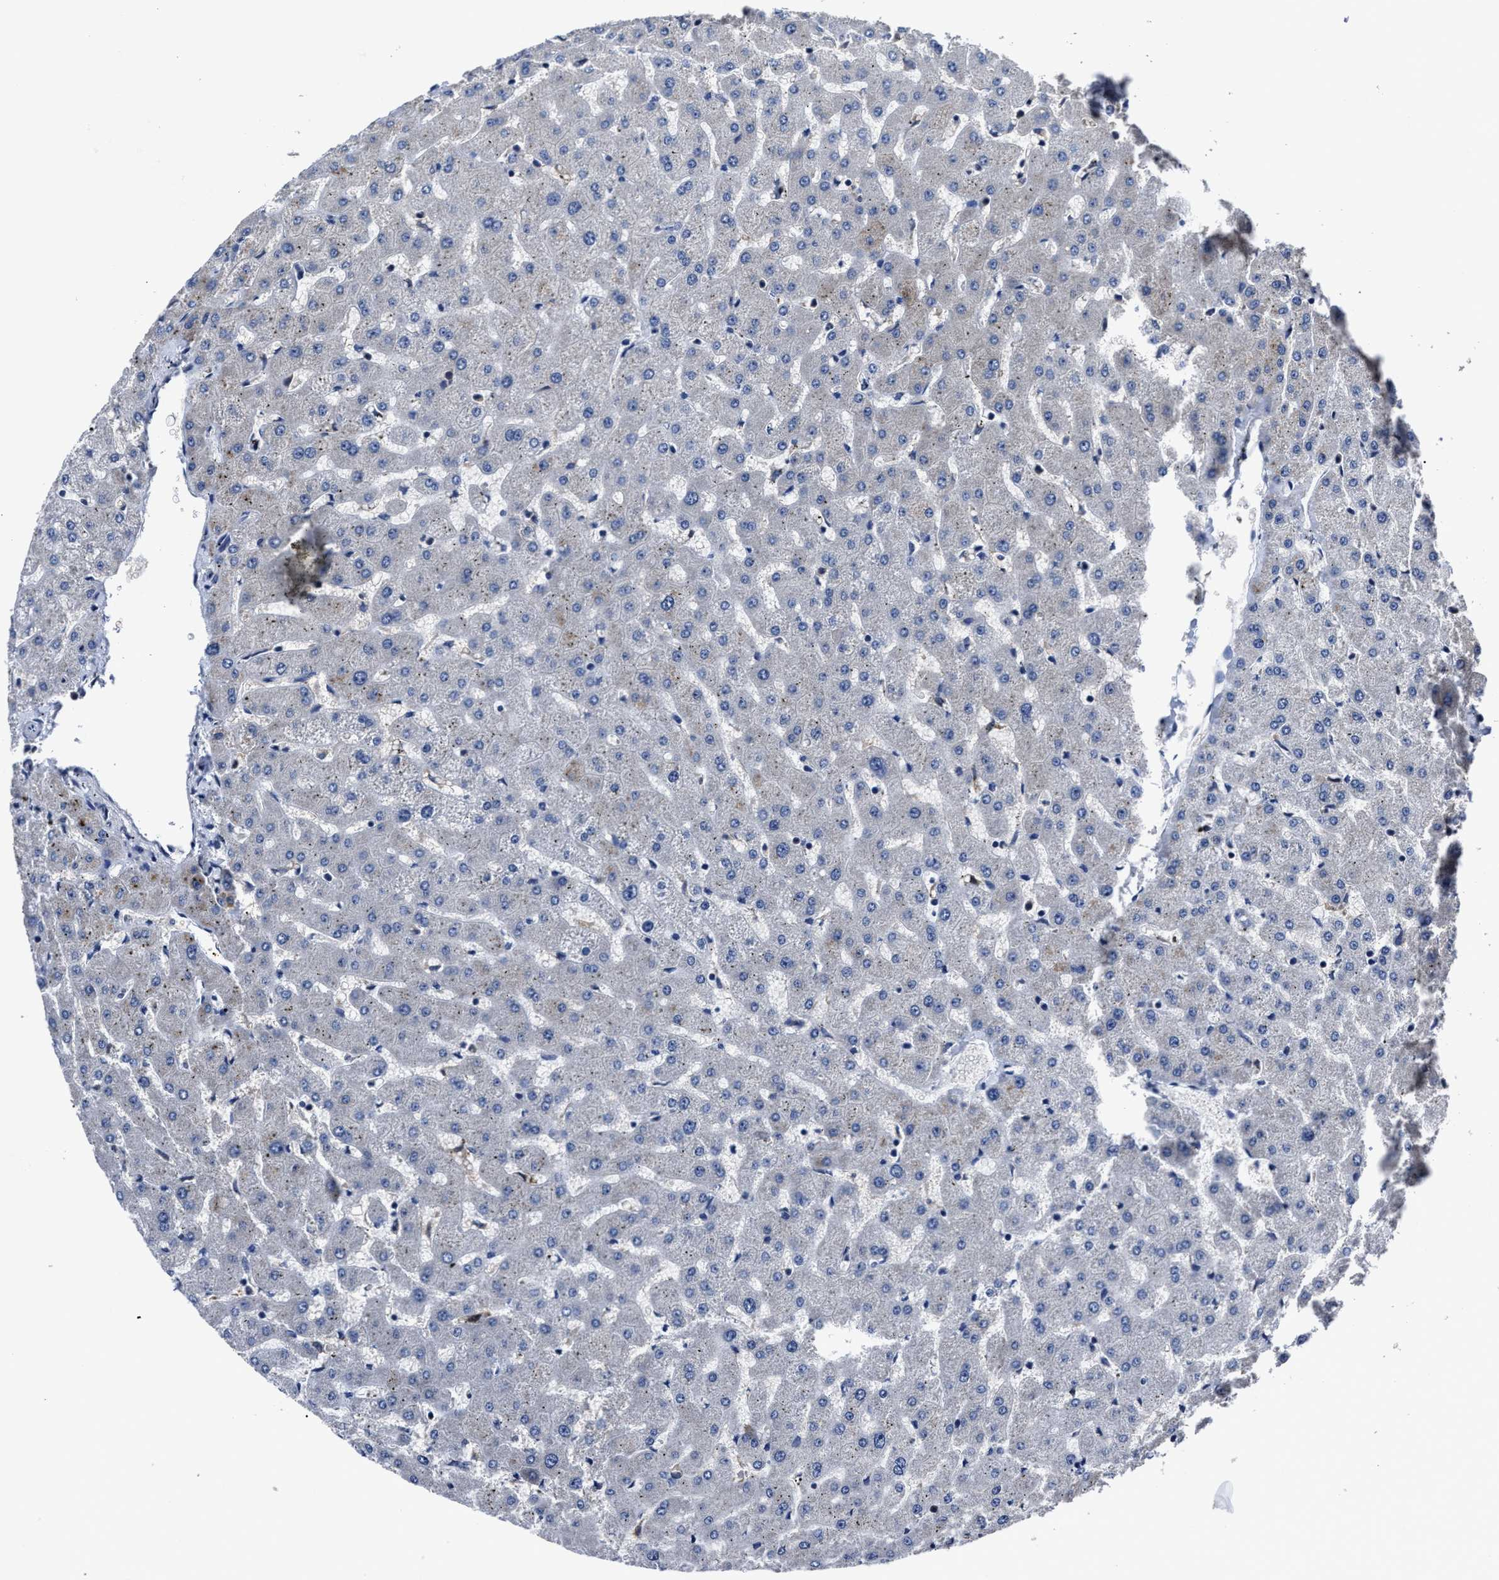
{"staining": {"intensity": "negative", "quantity": "none", "location": "none"}, "tissue": "liver", "cell_type": "Cholangiocytes", "image_type": "normal", "snomed": [{"axis": "morphology", "description": "Normal tissue, NOS"}, {"axis": "topography", "description": "Liver"}], "caption": "Cholangiocytes show no significant expression in normal liver. The staining was performed using DAB to visualize the protein expression in brown, while the nuclei were stained in blue with hematoxylin (Magnification: 20x).", "gene": "RSBN1L", "patient": {"sex": "female", "age": 63}}